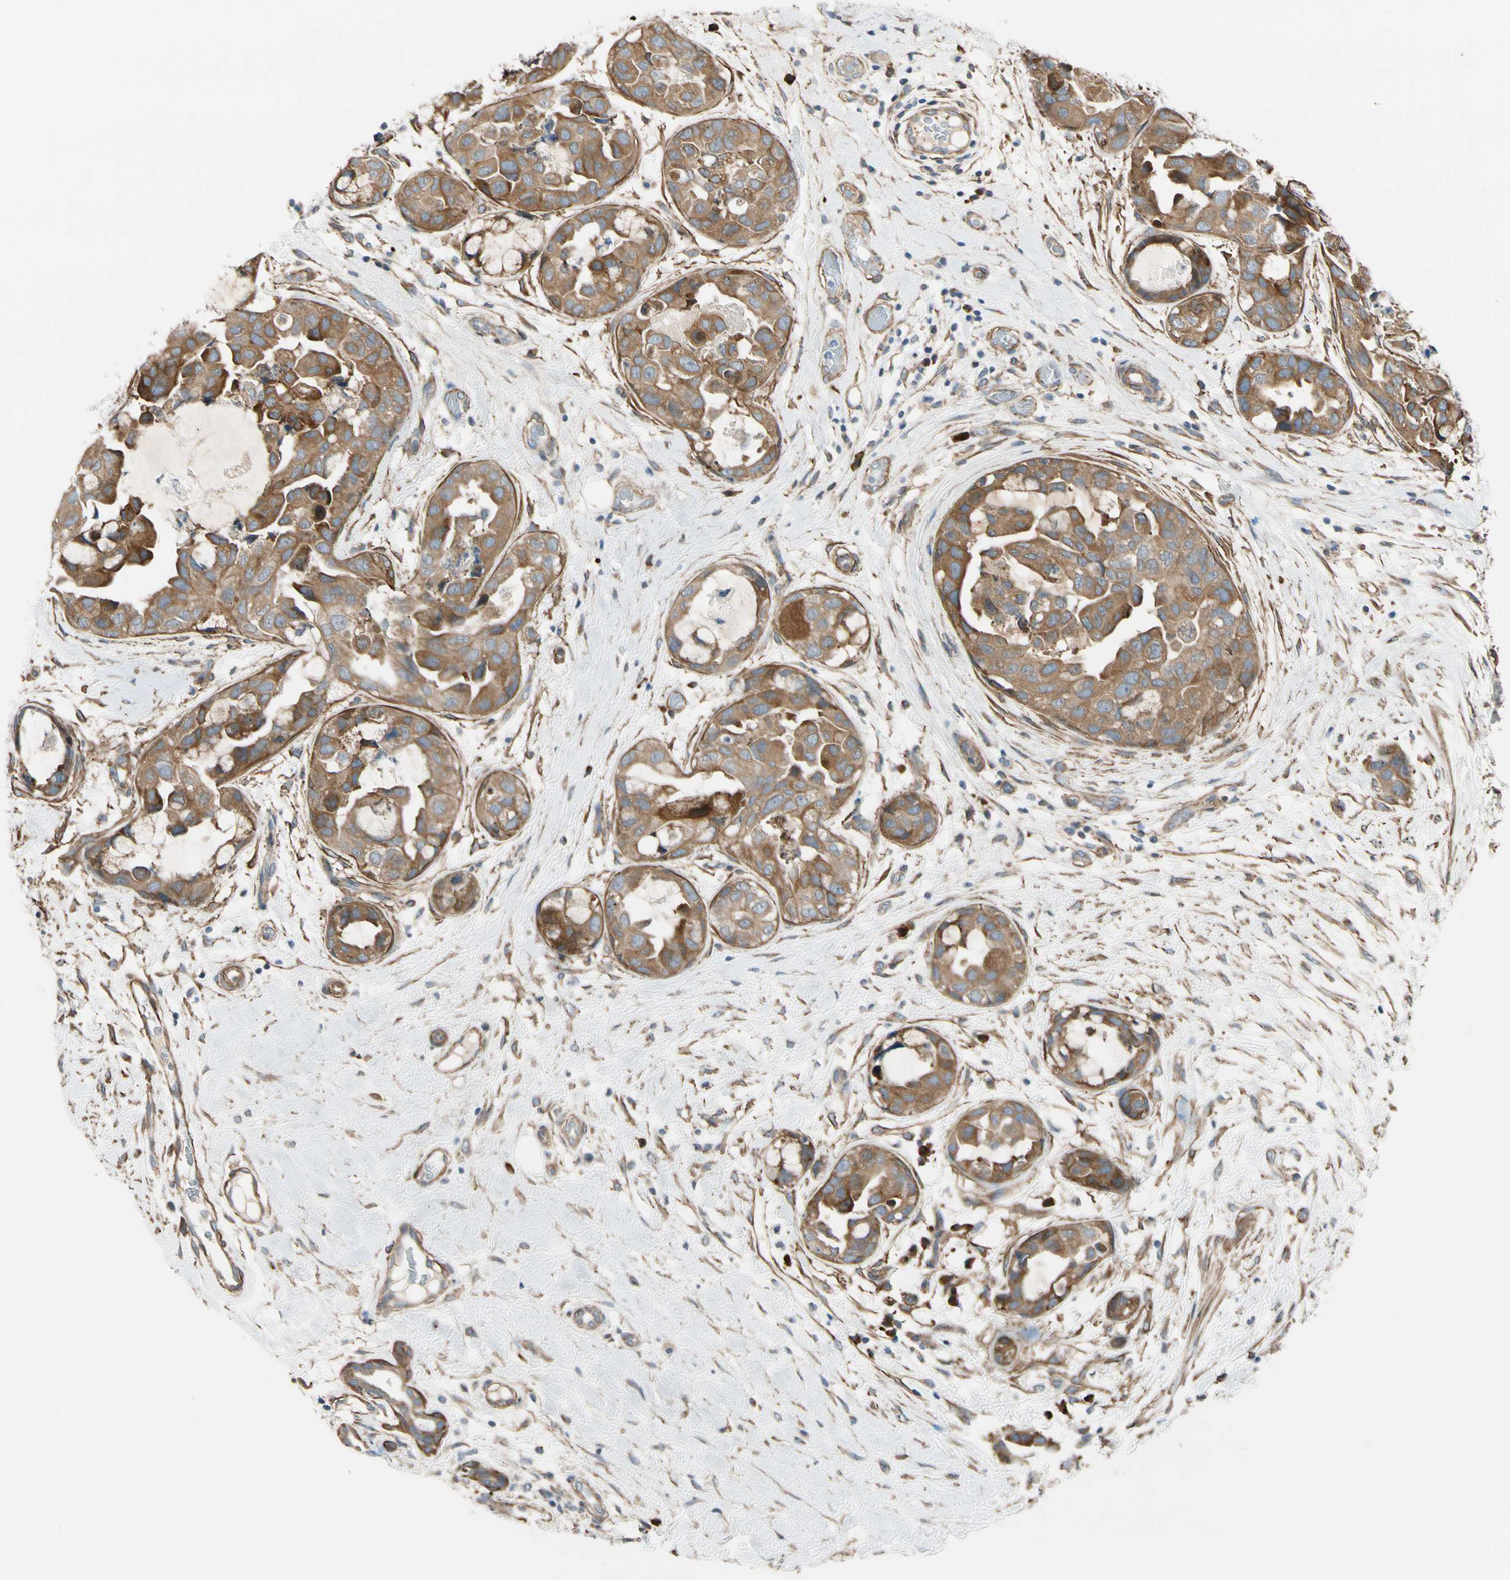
{"staining": {"intensity": "moderate", "quantity": ">75%", "location": "cytoplasmic/membranous"}, "tissue": "breast cancer", "cell_type": "Tumor cells", "image_type": "cancer", "snomed": [{"axis": "morphology", "description": "Duct carcinoma"}, {"axis": "topography", "description": "Breast"}], "caption": "This is a photomicrograph of IHC staining of breast cancer, which shows moderate staining in the cytoplasmic/membranous of tumor cells.", "gene": "LIMK2", "patient": {"sex": "female", "age": 40}}